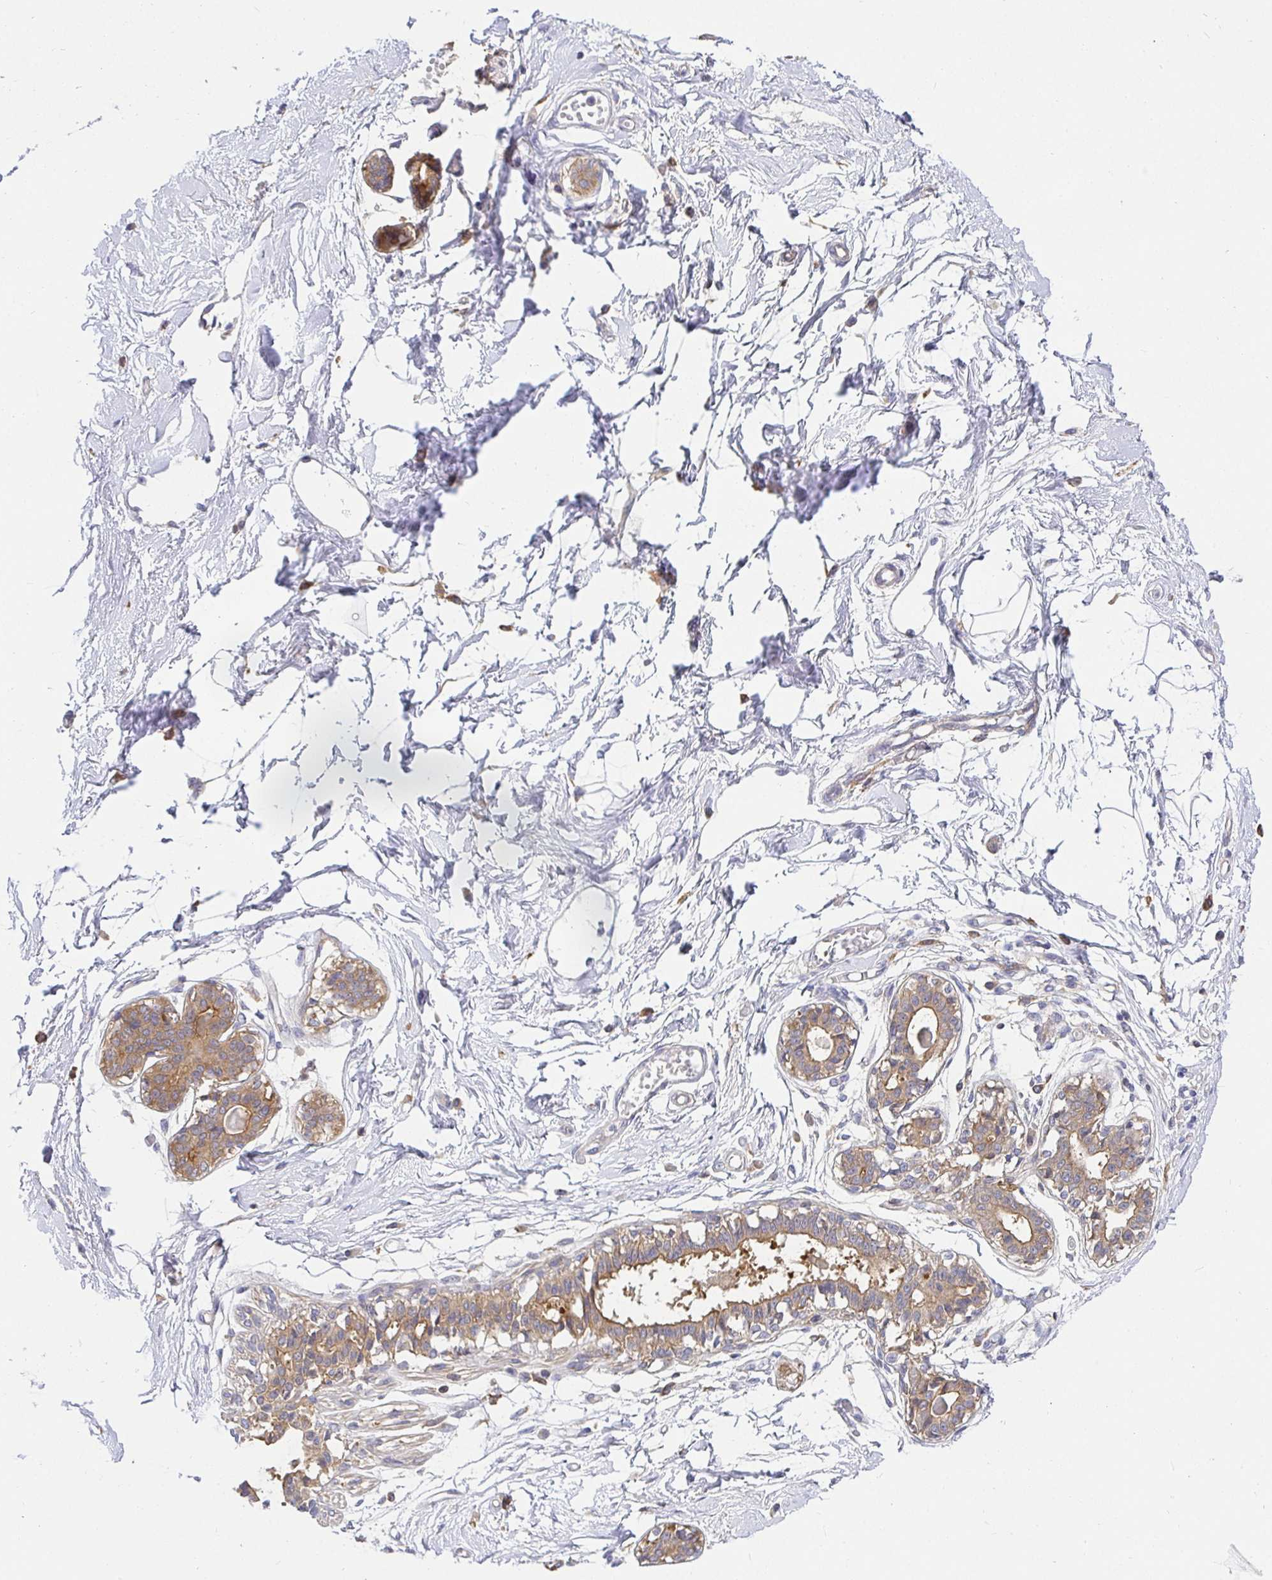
{"staining": {"intensity": "negative", "quantity": "none", "location": "none"}, "tissue": "breast", "cell_type": "Adipocytes", "image_type": "normal", "snomed": [{"axis": "morphology", "description": "Normal tissue, NOS"}, {"axis": "topography", "description": "Breast"}], "caption": "This is an IHC photomicrograph of benign human breast. There is no expression in adipocytes.", "gene": "ATP6V1F", "patient": {"sex": "female", "age": 45}}